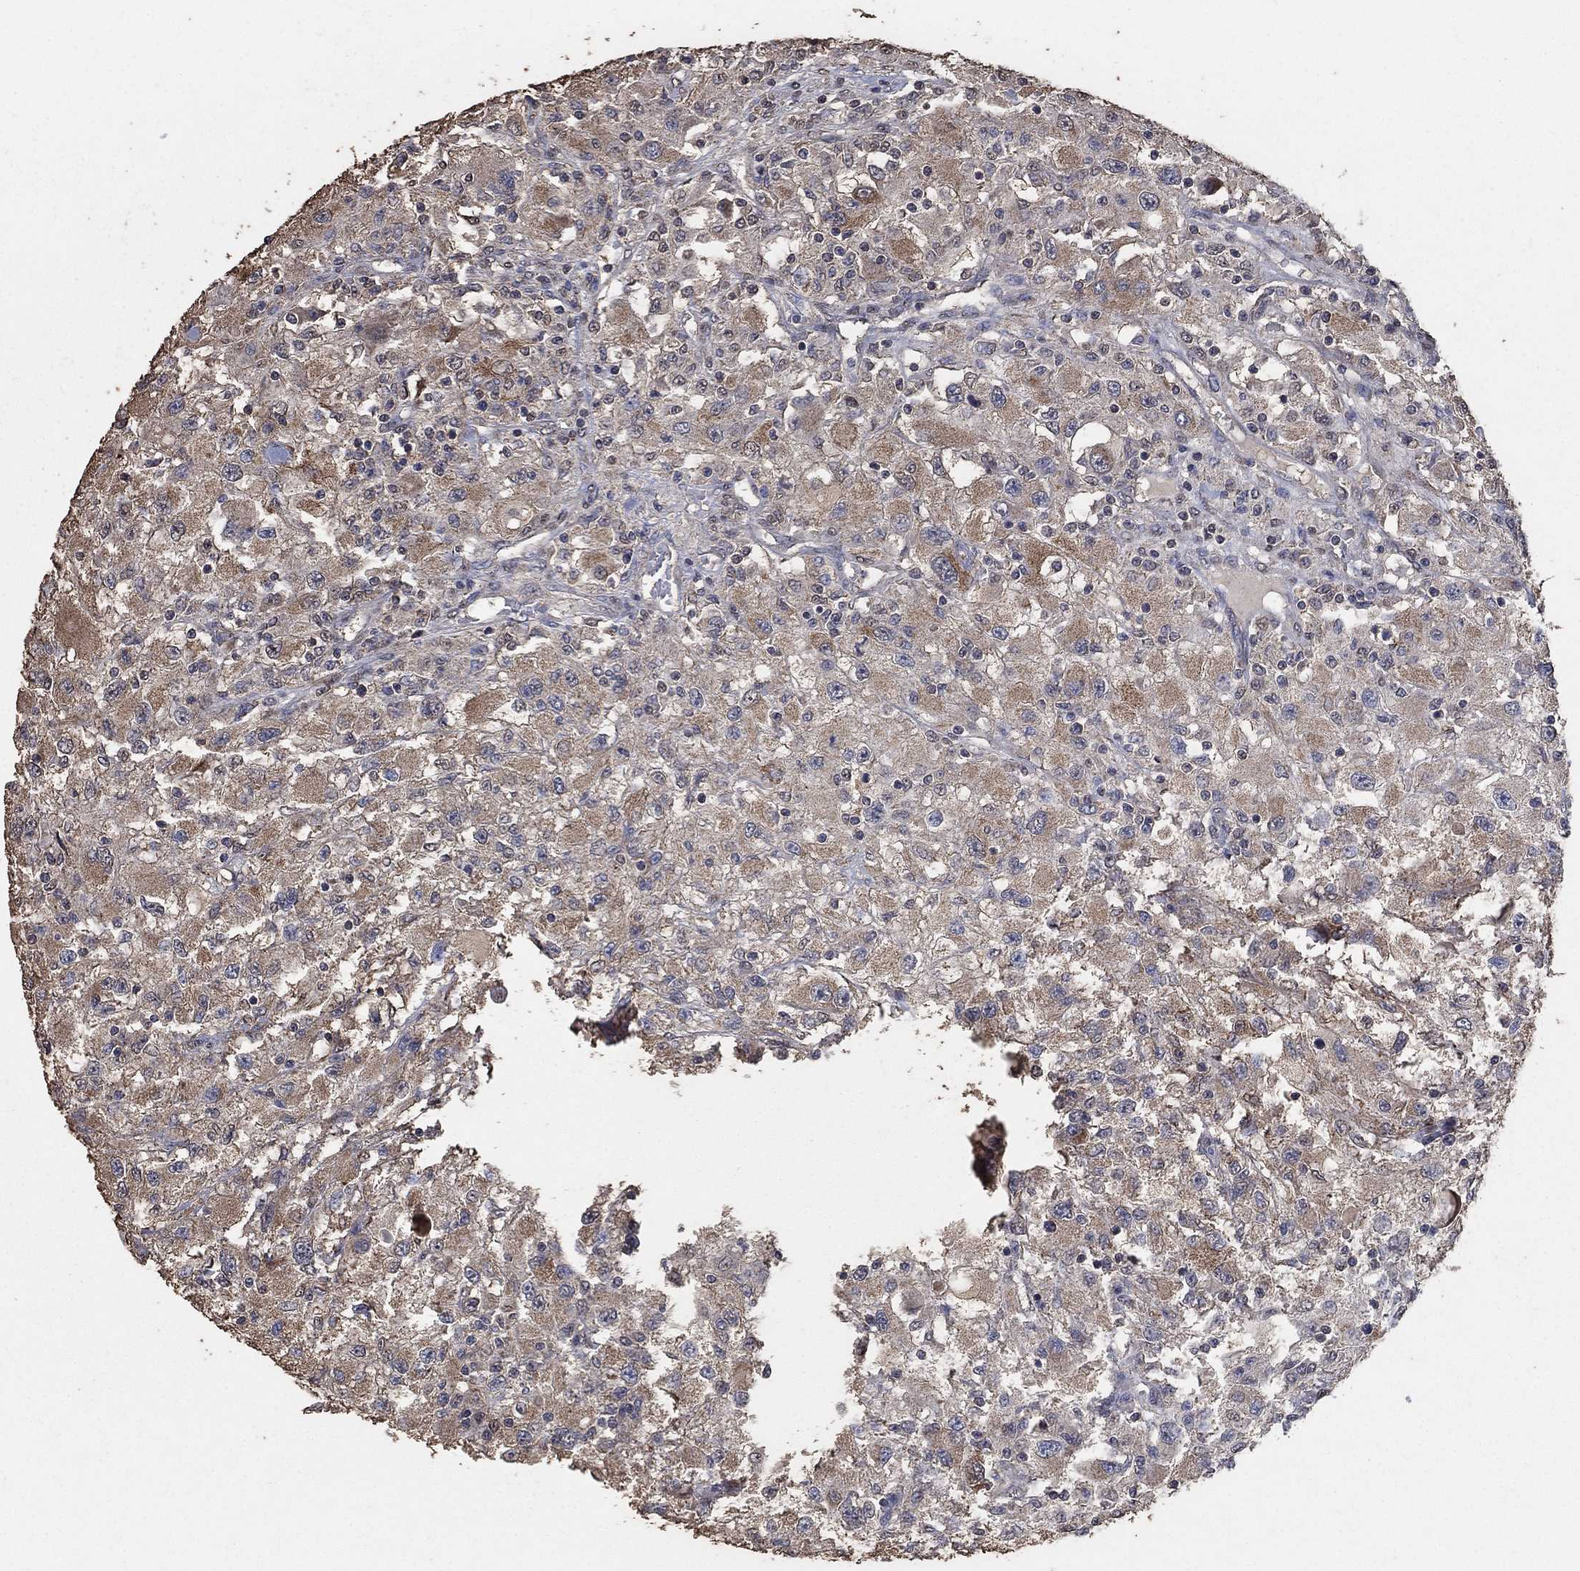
{"staining": {"intensity": "moderate", "quantity": "25%-75%", "location": "cytoplasmic/membranous"}, "tissue": "renal cancer", "cell_type": "Tumor cells", "image_type": "cancer", "snomed": [{"axis": "morphology", "description": "Adenocarcinoma, NOS"}, {"axis": "topography", "description": "Kidney"}], "caption": "There is medium levels of moderate cytoplasmic/membranous staining in tumor cells of renal cancer (adenocarcinoma), as demonstrated by immunohistochemical staining (brown color).", "gene": "MRPS24", "patient": {"sex": "female", "age": 67}}